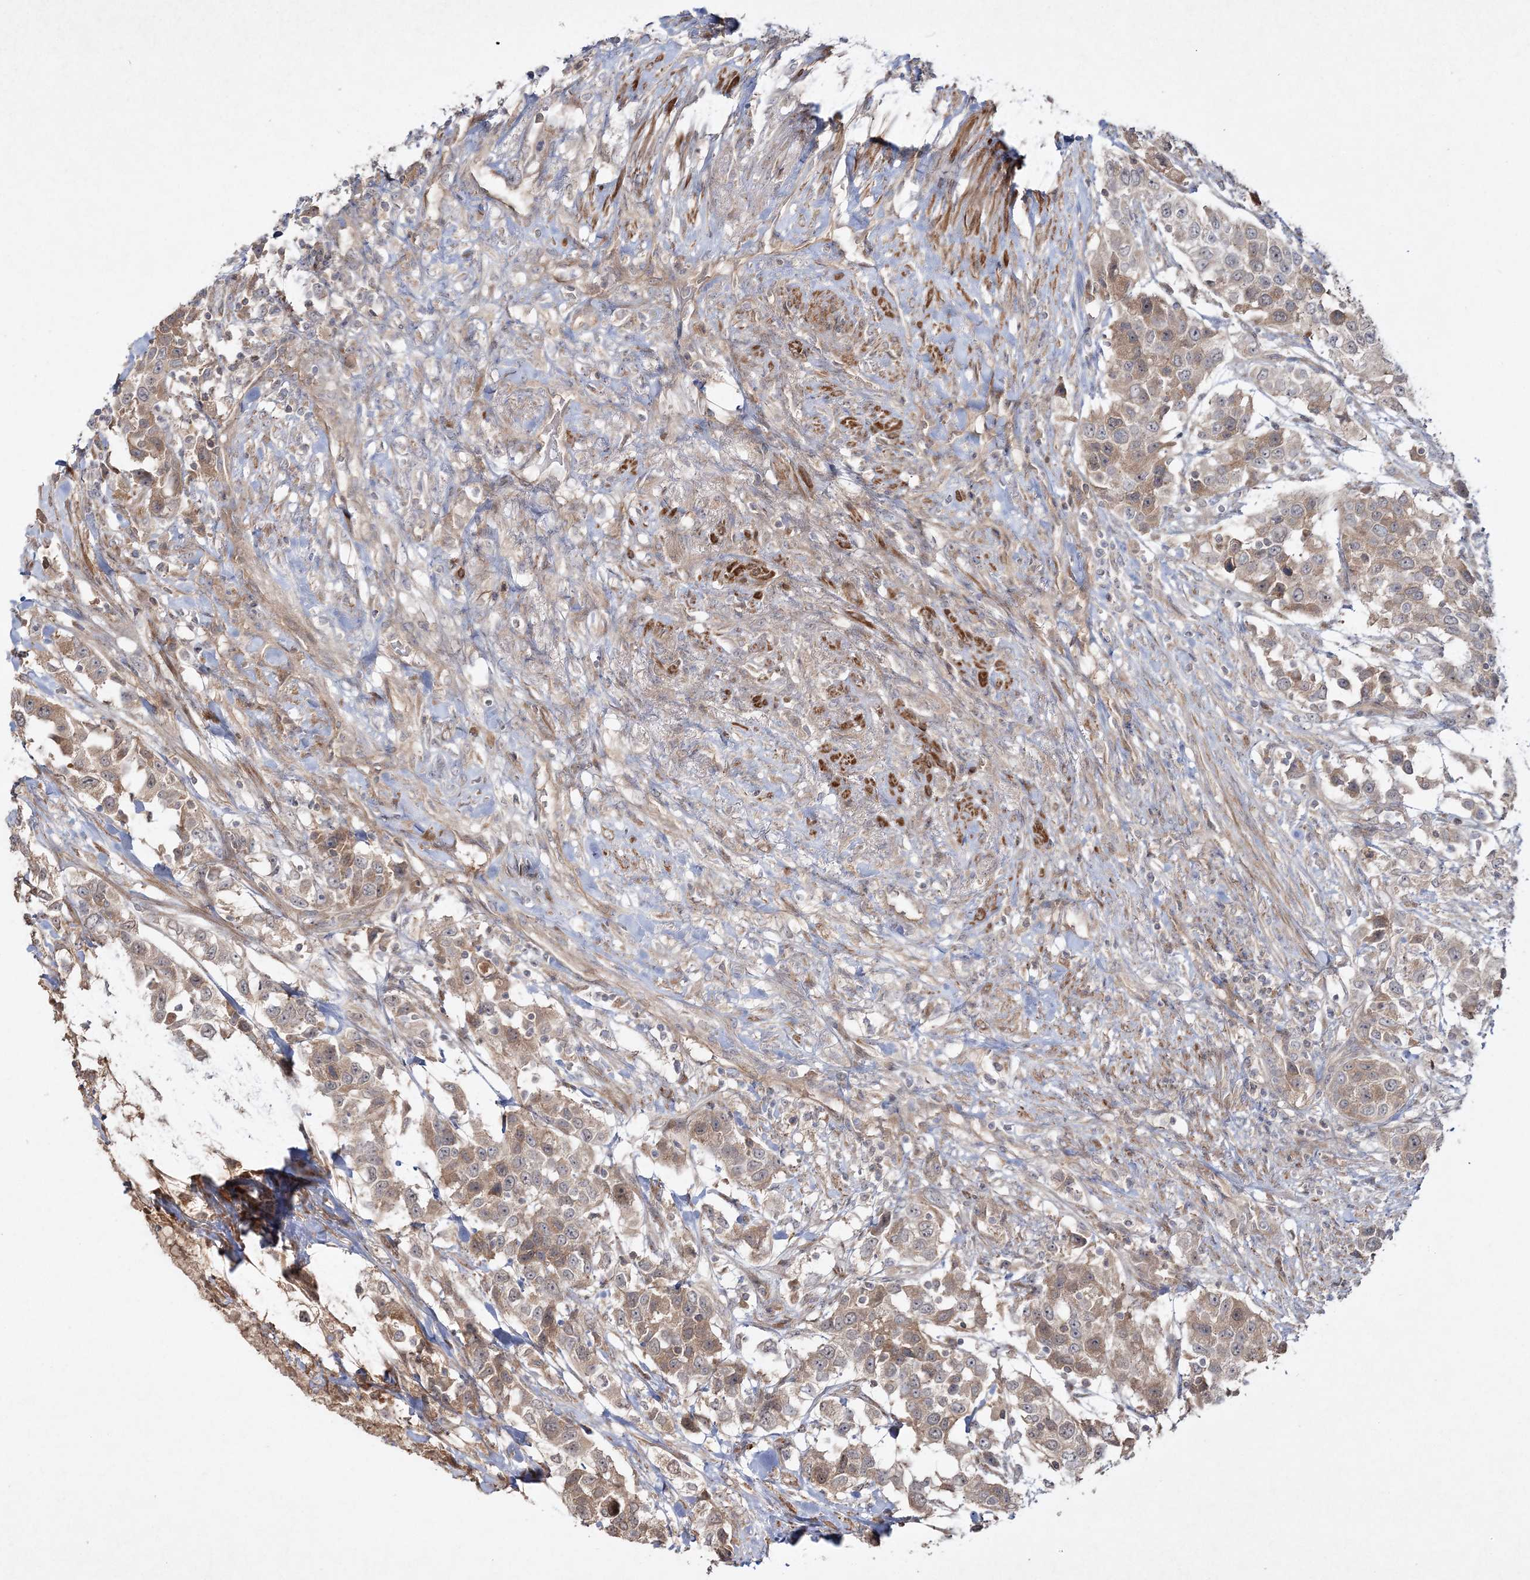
{"staining": {"intensity": "moderate", "quantity": "25%-75%", "location": "cytoplasmic/membranous"}, "tissue": "urothelial cancer", "cell_type": "Tumor cells", "image_type": "cancer", "snomed": [{"axis": "morphology", "description": "Urothelial carcinoma, High grade"}, {"axis": "topography", "description": "Urinary bladder"}], "caption": "Urothelial cancer tissue displays moderate cytoplasmic/membranous staining in approximately 25%-75% of tumor cells, visualized by immunohistochemistry.", "gene": "MOCS2", "patient": {"sex": "female", "age": 80}}